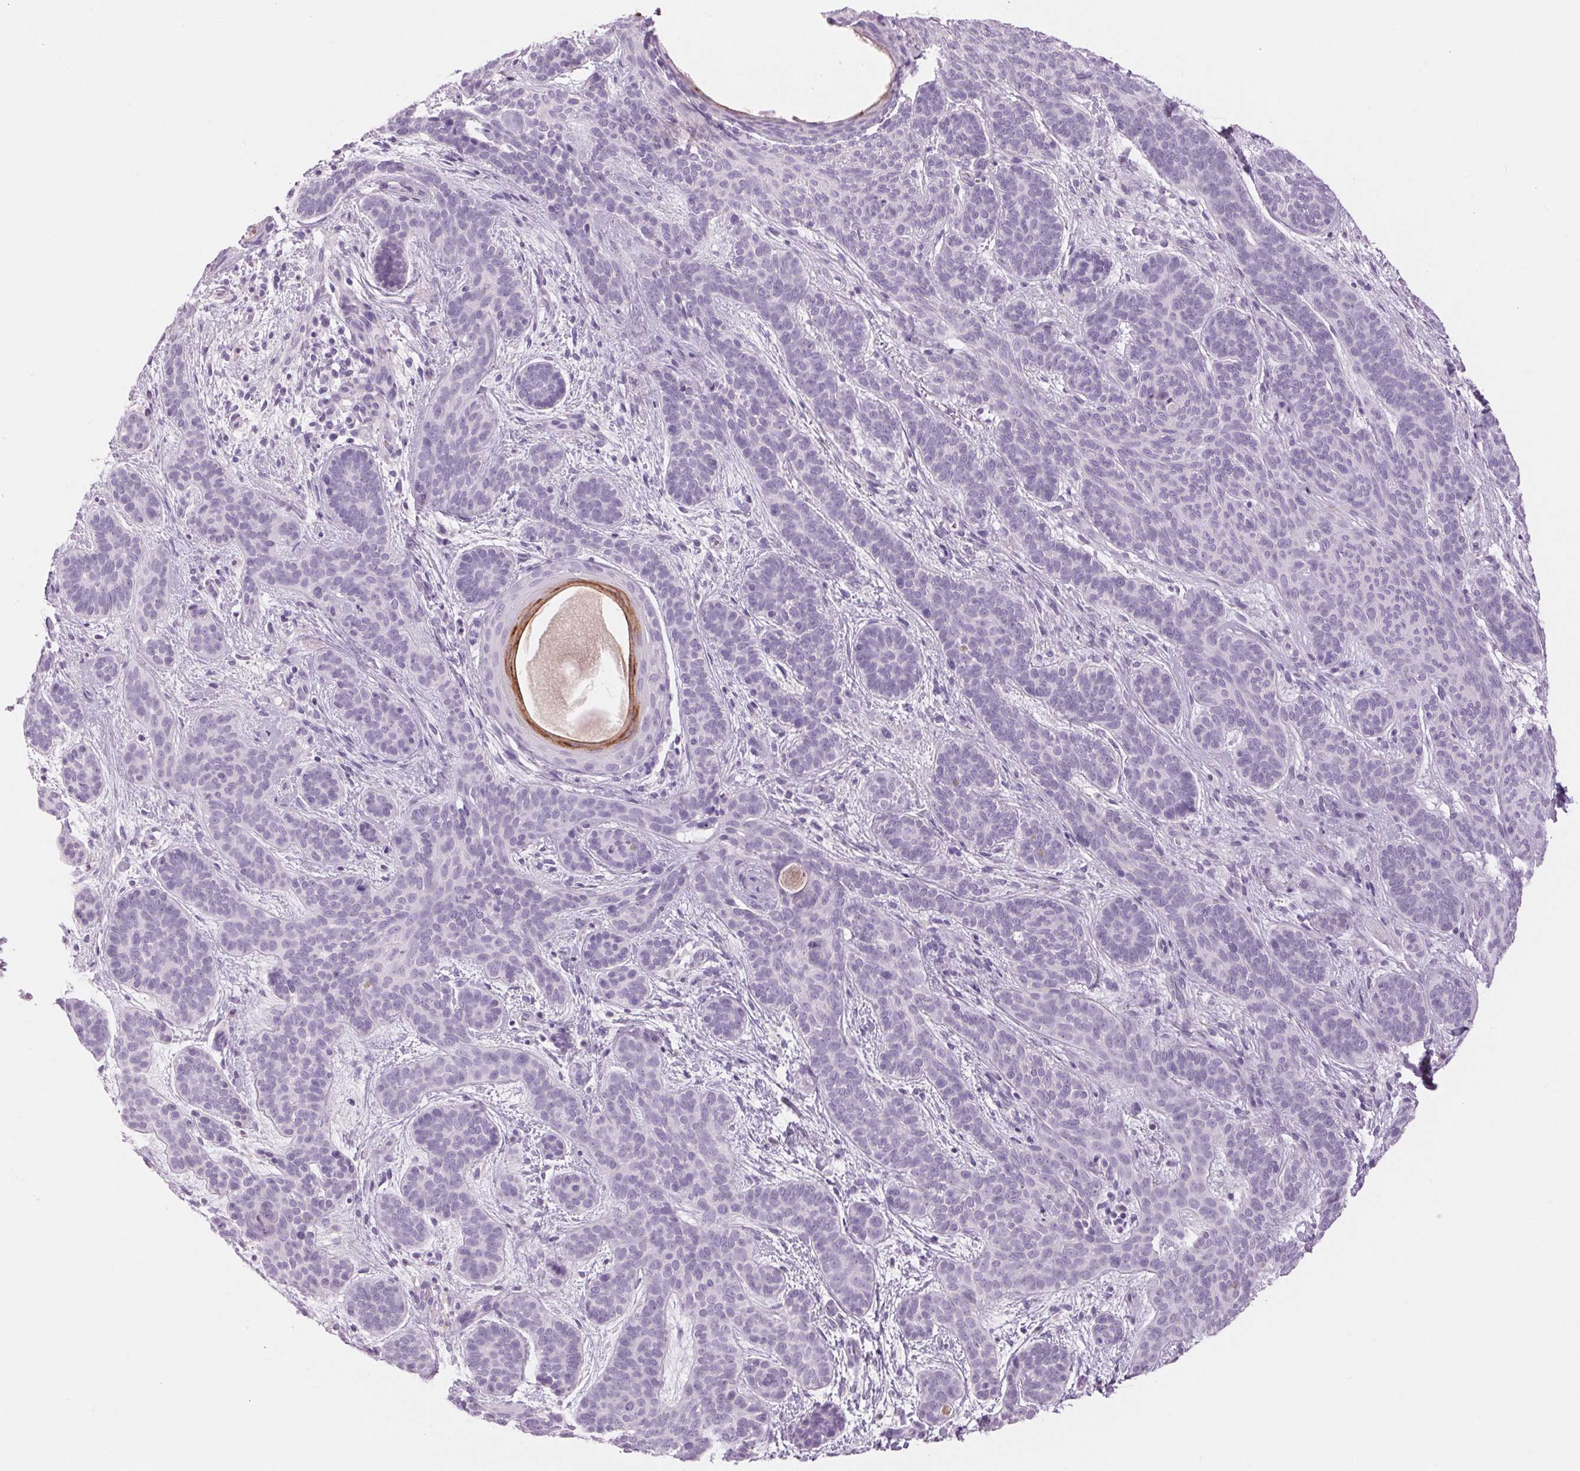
{"staining": {"intensity": "negative", "quantity": "none", "location": "none"}, "tissue": "skin cancer", "cell_type": "Tumor cells", "image_type": "cancer", "snomed": [{"axis": "morphology", "description": "Basal cell carcinoma"}, {"axis": "topography", "description": "Skin"}], "caption": "Immunohistochemistry (IHC) micrograph of neoplastic tissue: human skin cancer (basal cell carcinoma) stained with DAB displays no significant protein staining in tumor cells.", "gene": "KLK7", "patient": {"sex": "female", "age": 82}}